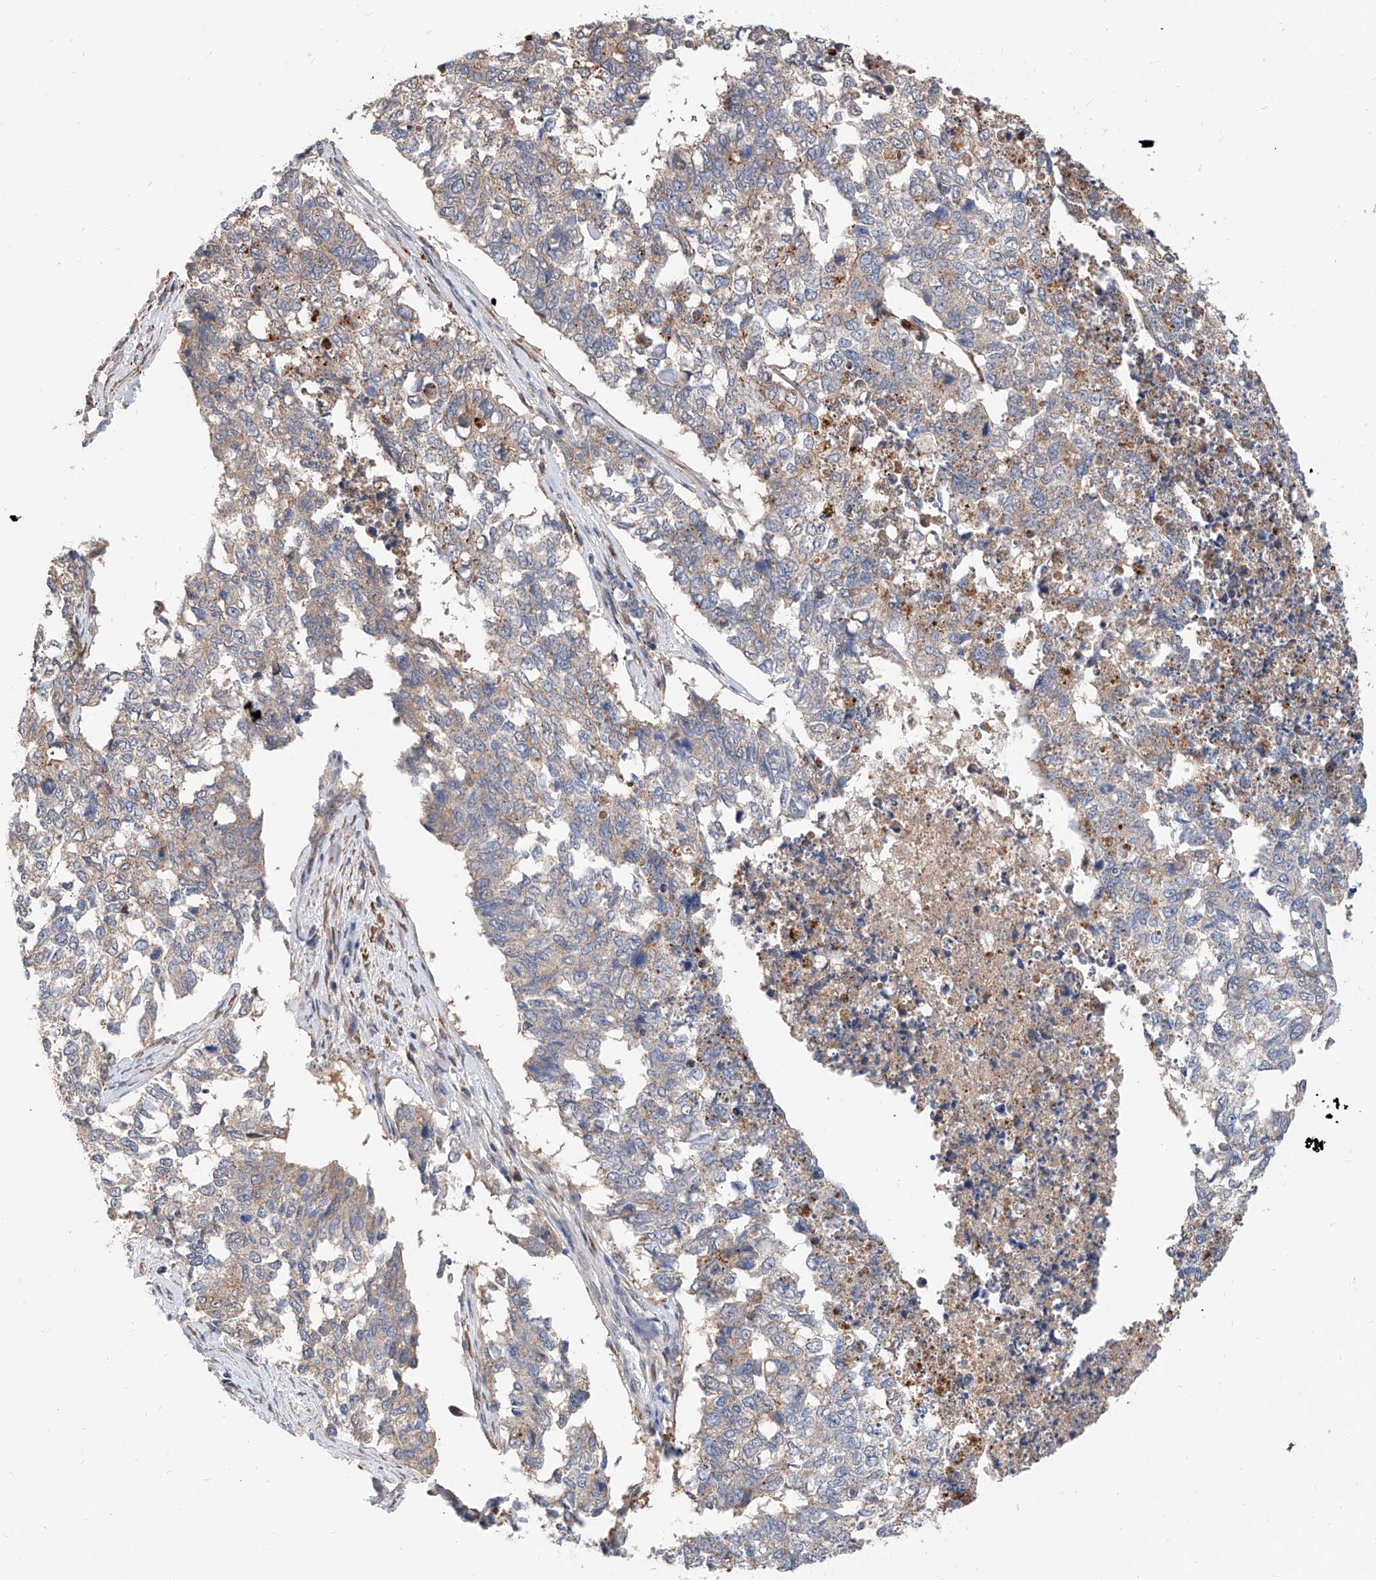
{"staining": {"intensity": "negative", "quantity": "none", "location": "none"}, "tissue": "cervical cancer", "cell_type": "Tumor cells", "image_type": "cancer", "snomed": [{"axis": "morphology", "description": "Squamous cell carcinoma, NOS"}, {"axis": "topography", "description": "Cervix"}], "caption": "A photomicrograph of human cervical cancer (squamous cell carcinoma) is negative for staining in tumor cells.", "gene": "MAGEE2", "patient": {"sex": "female", "age": 63}}